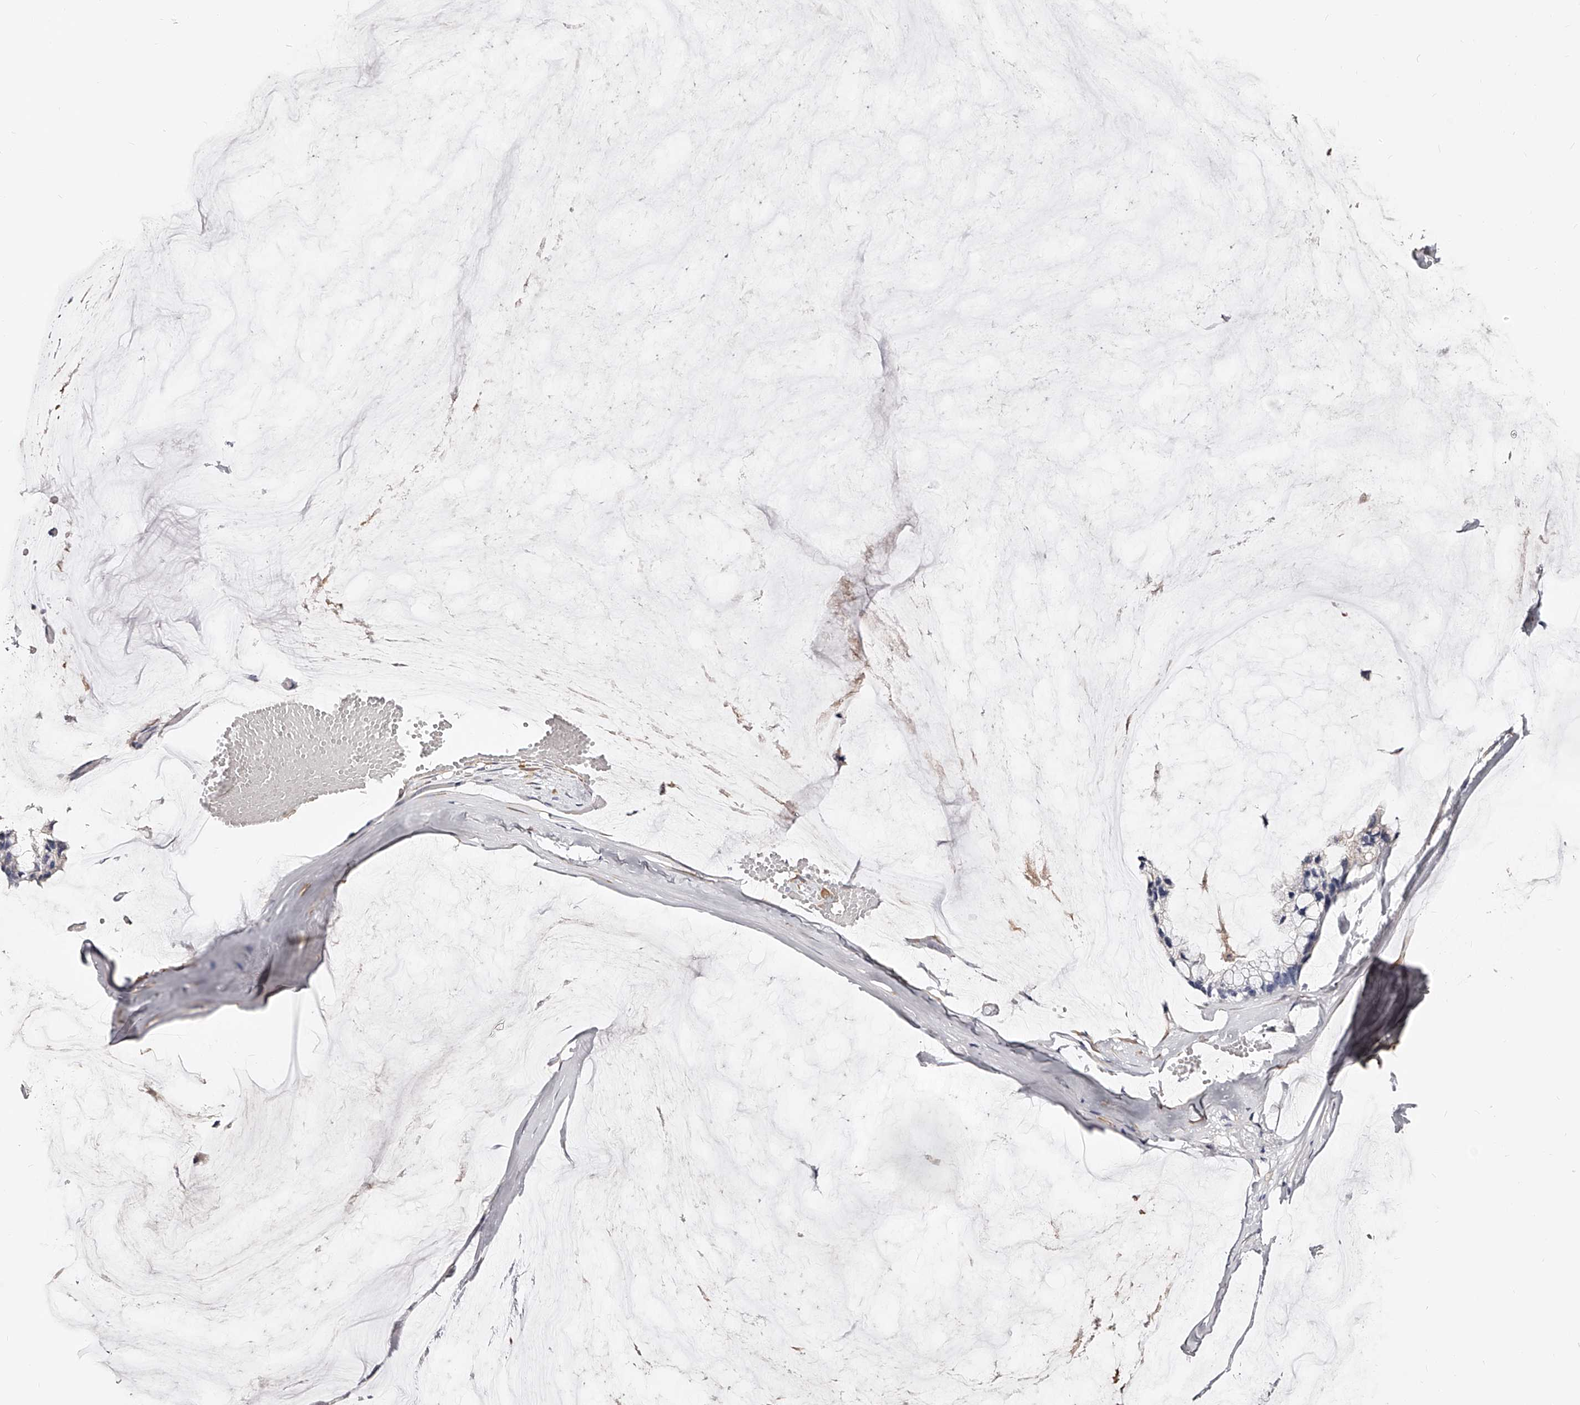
{"staining": {"intensity": "negative", "quantity": "none", "location": "none"}, "tissue": "ovarian cancer", "cell_type": "Tumor cells", "image_type": "cancer", "snomed": [{"axis": "morphology", "description": "Cystadenocarcinoma, mucinous, NOS"}, {"axis": "topography", "description": "Ovary"}], "caption": "Tumor cells show no significant protein expression in ovarian mucinous cystadenocarcinoma.", "gene": "CD82", "patient": {"sex": "female", "age": 39}}